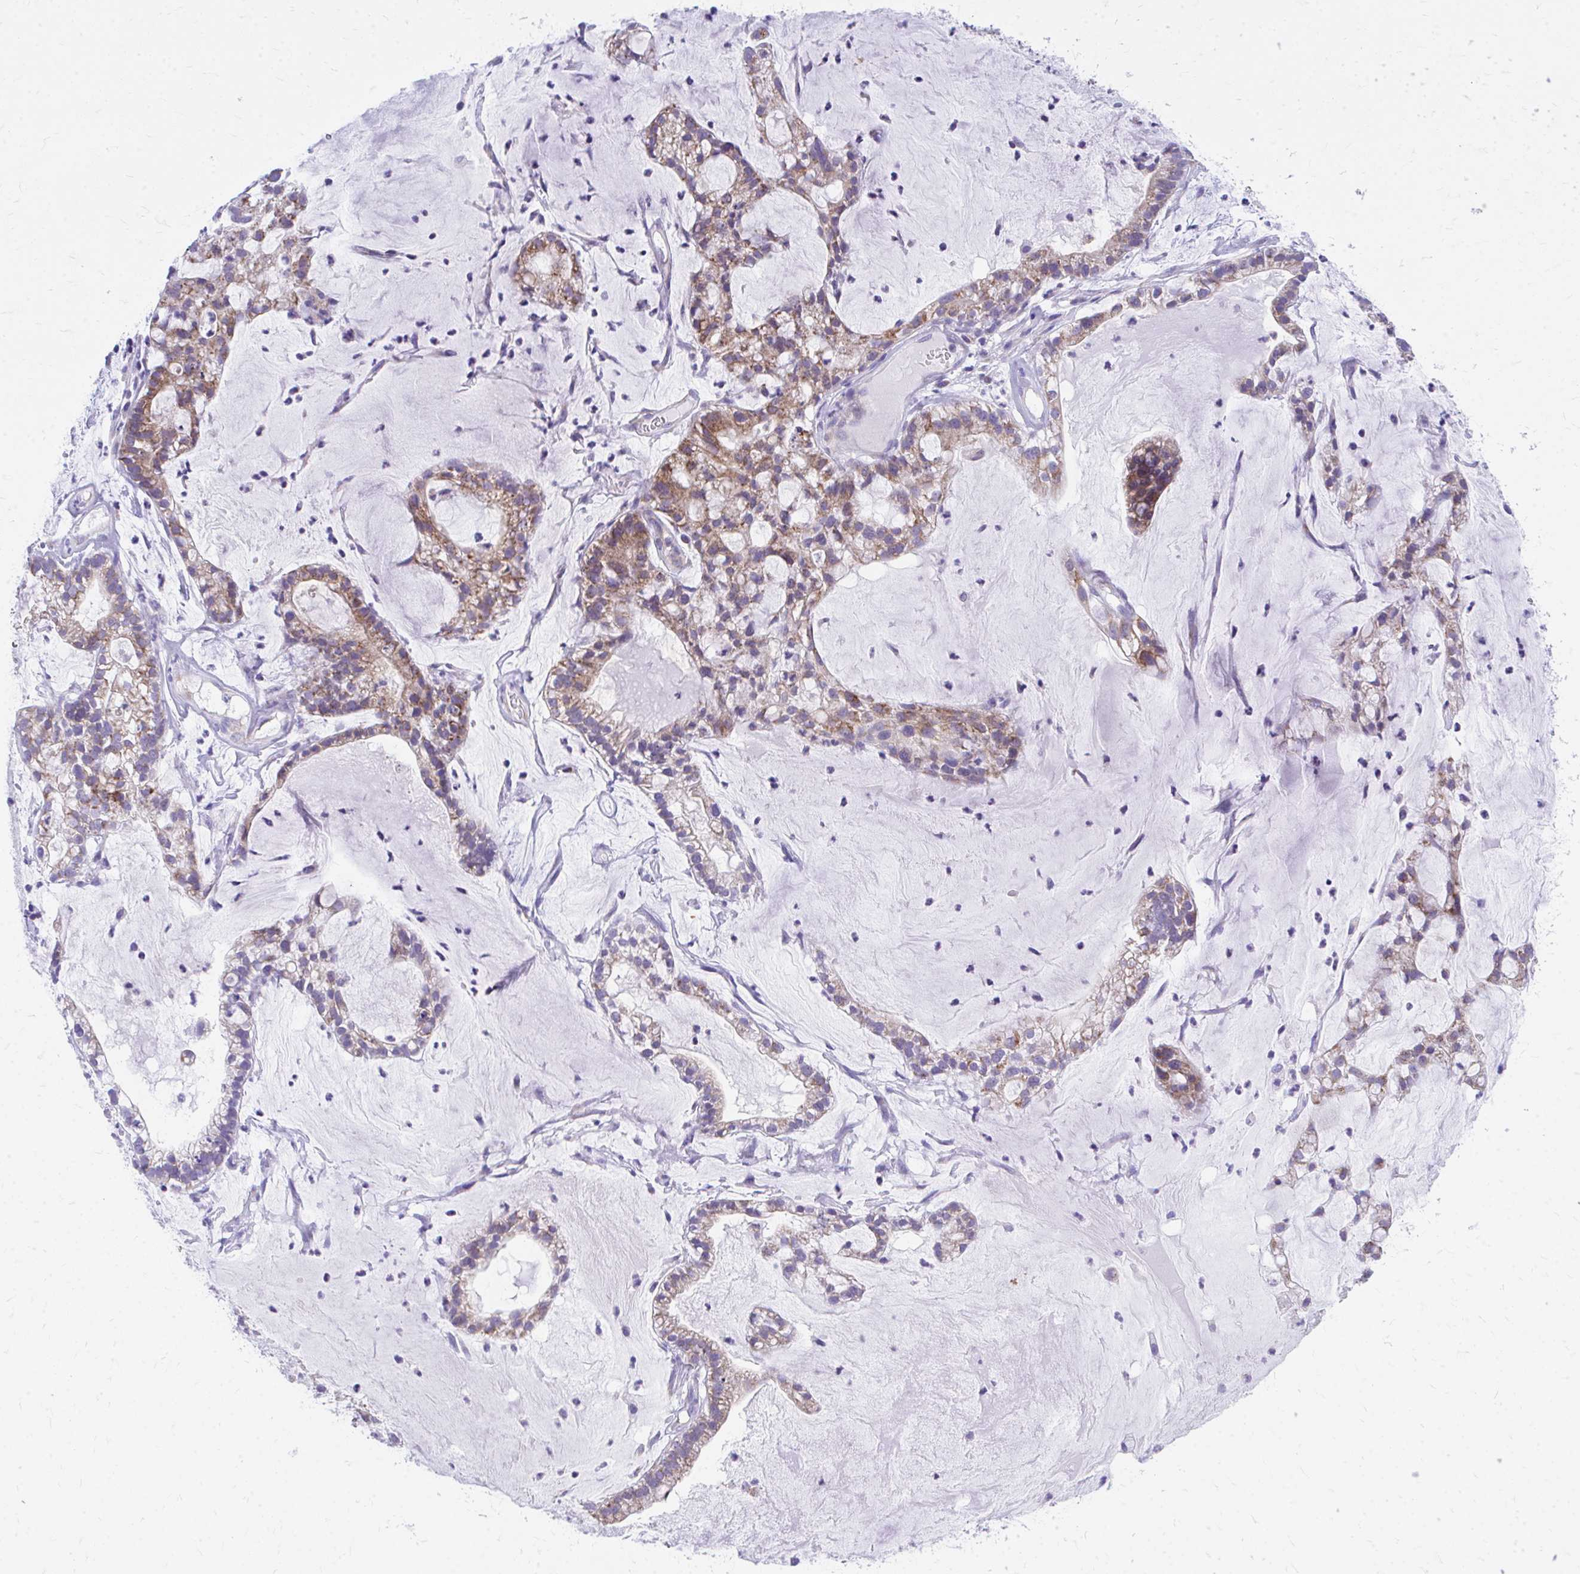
{"staining": {"intensity": "moderate", "quantity": ">75%", "location": "cytoplasmic/membranous"}, "tissue": "cervical cancer", "cell_type": "Tumor cells", "image_type": "cancer", "snomed": [{"axis": "morphology", "description": "Adenocarcinoma, NOS"}, {"axis": "topography", "description": "Cervix"}], "caption": "IHC (DAB) staining of human adenocarcinoma (cervical) shows moderate cytoplasmic/membranous protein staining in approximately >75% of tumor cells. The protein of interest is shown in brown color, while the nuclei are stained blue.", "gene": "MRPL19", "patient": {"sex": "female", "age": 41}}